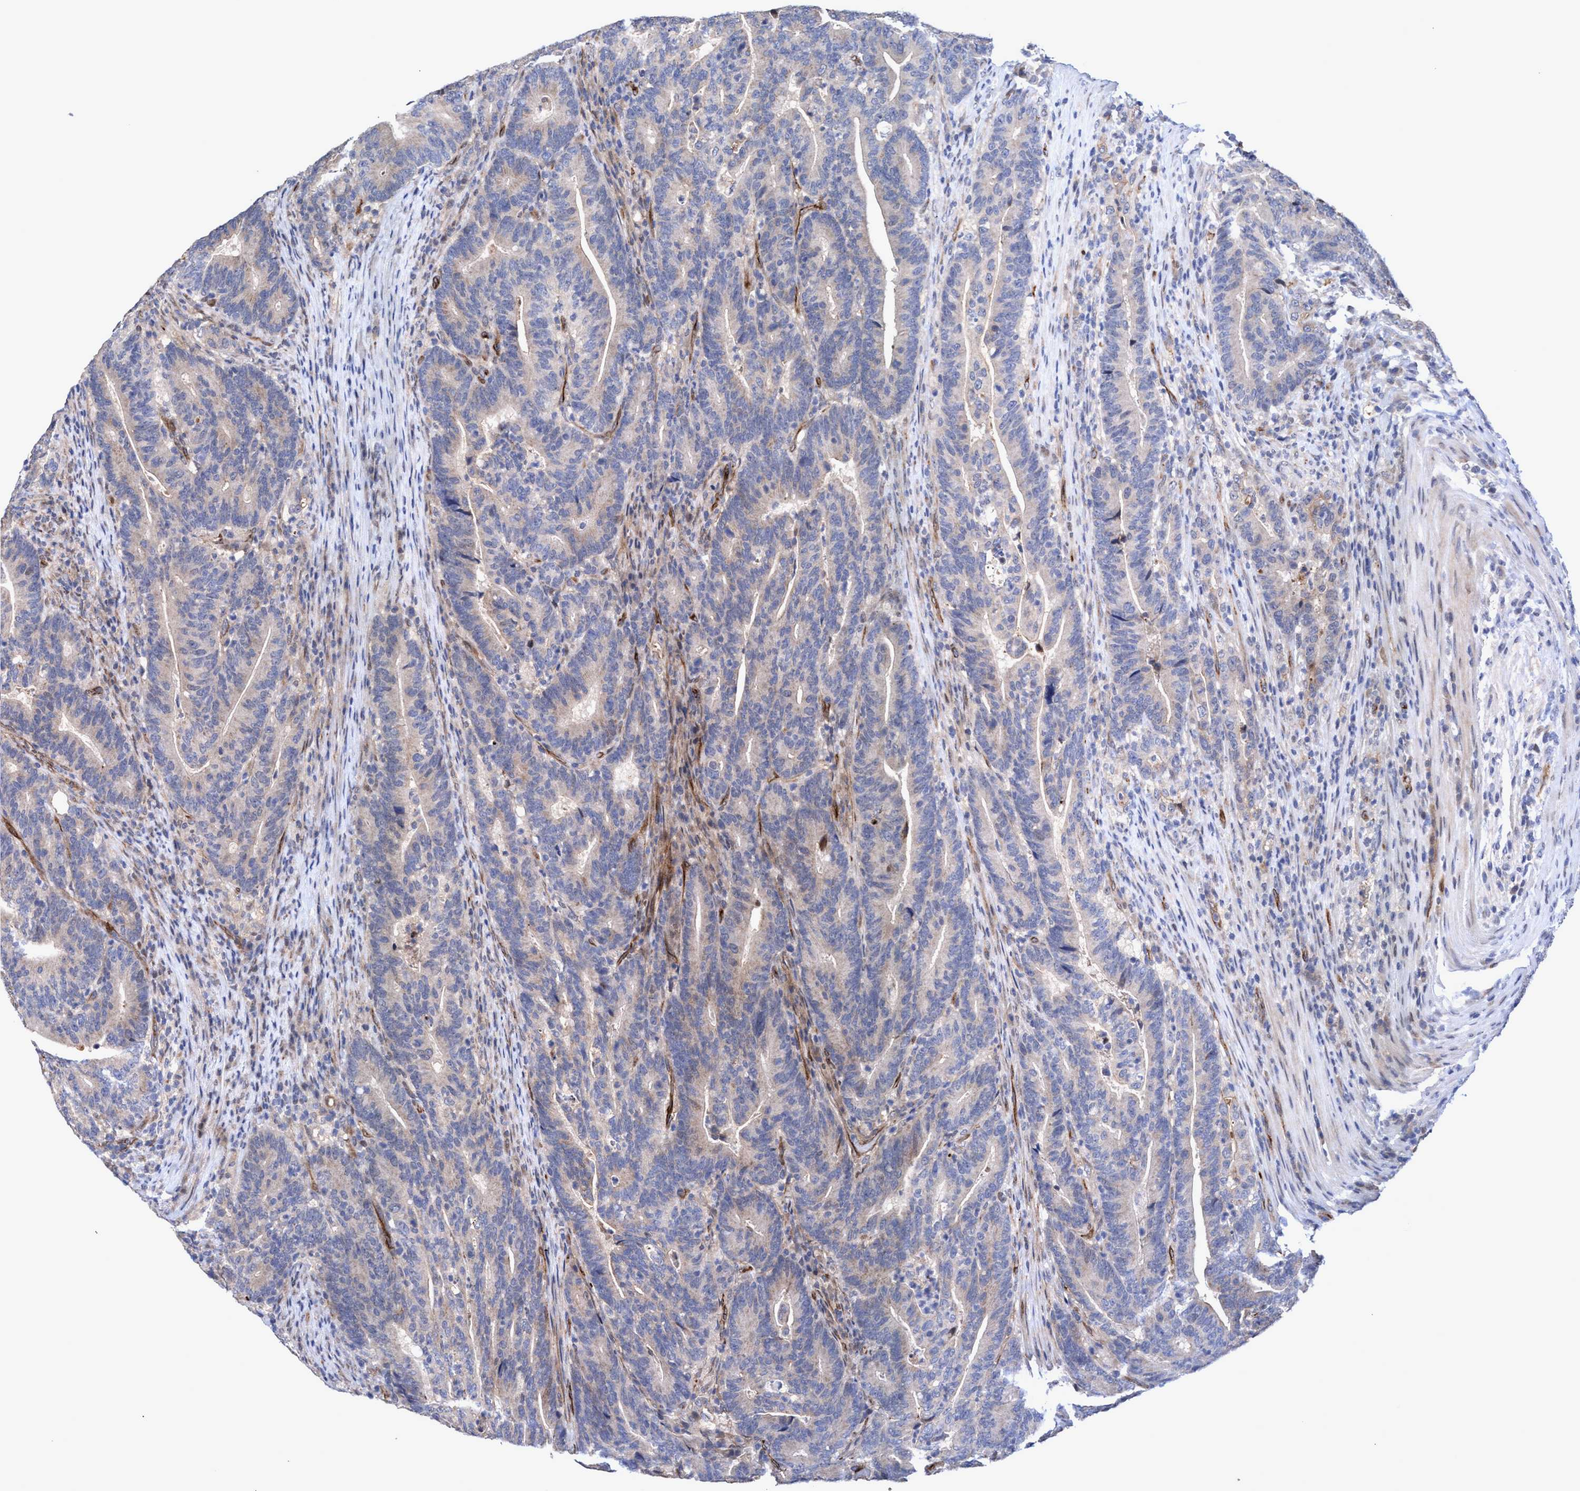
{"staining": {"intensity": "weak", "quantity": "<25%", "location": "cytoplasmic/membranous"}, "tissue": "colorectal cancer", "cell_type": "Tumor cells", "image_type": "cancer", "snomed": [{"axis": "morphology", "description": "Adenocarcinoma, NOS"}, {"axis": "topography", "description": "Colon"}], "caption": "Photomicrograph shows no significant protein expression in tumor cells of colorectal cancer (adenocarcinoma). (DAB (3,3'-diaminobenzidine) IHC with hematoxylin counter stain).", "gene": "ZNF750", "patient": {"sex": "female", "age": 66}}